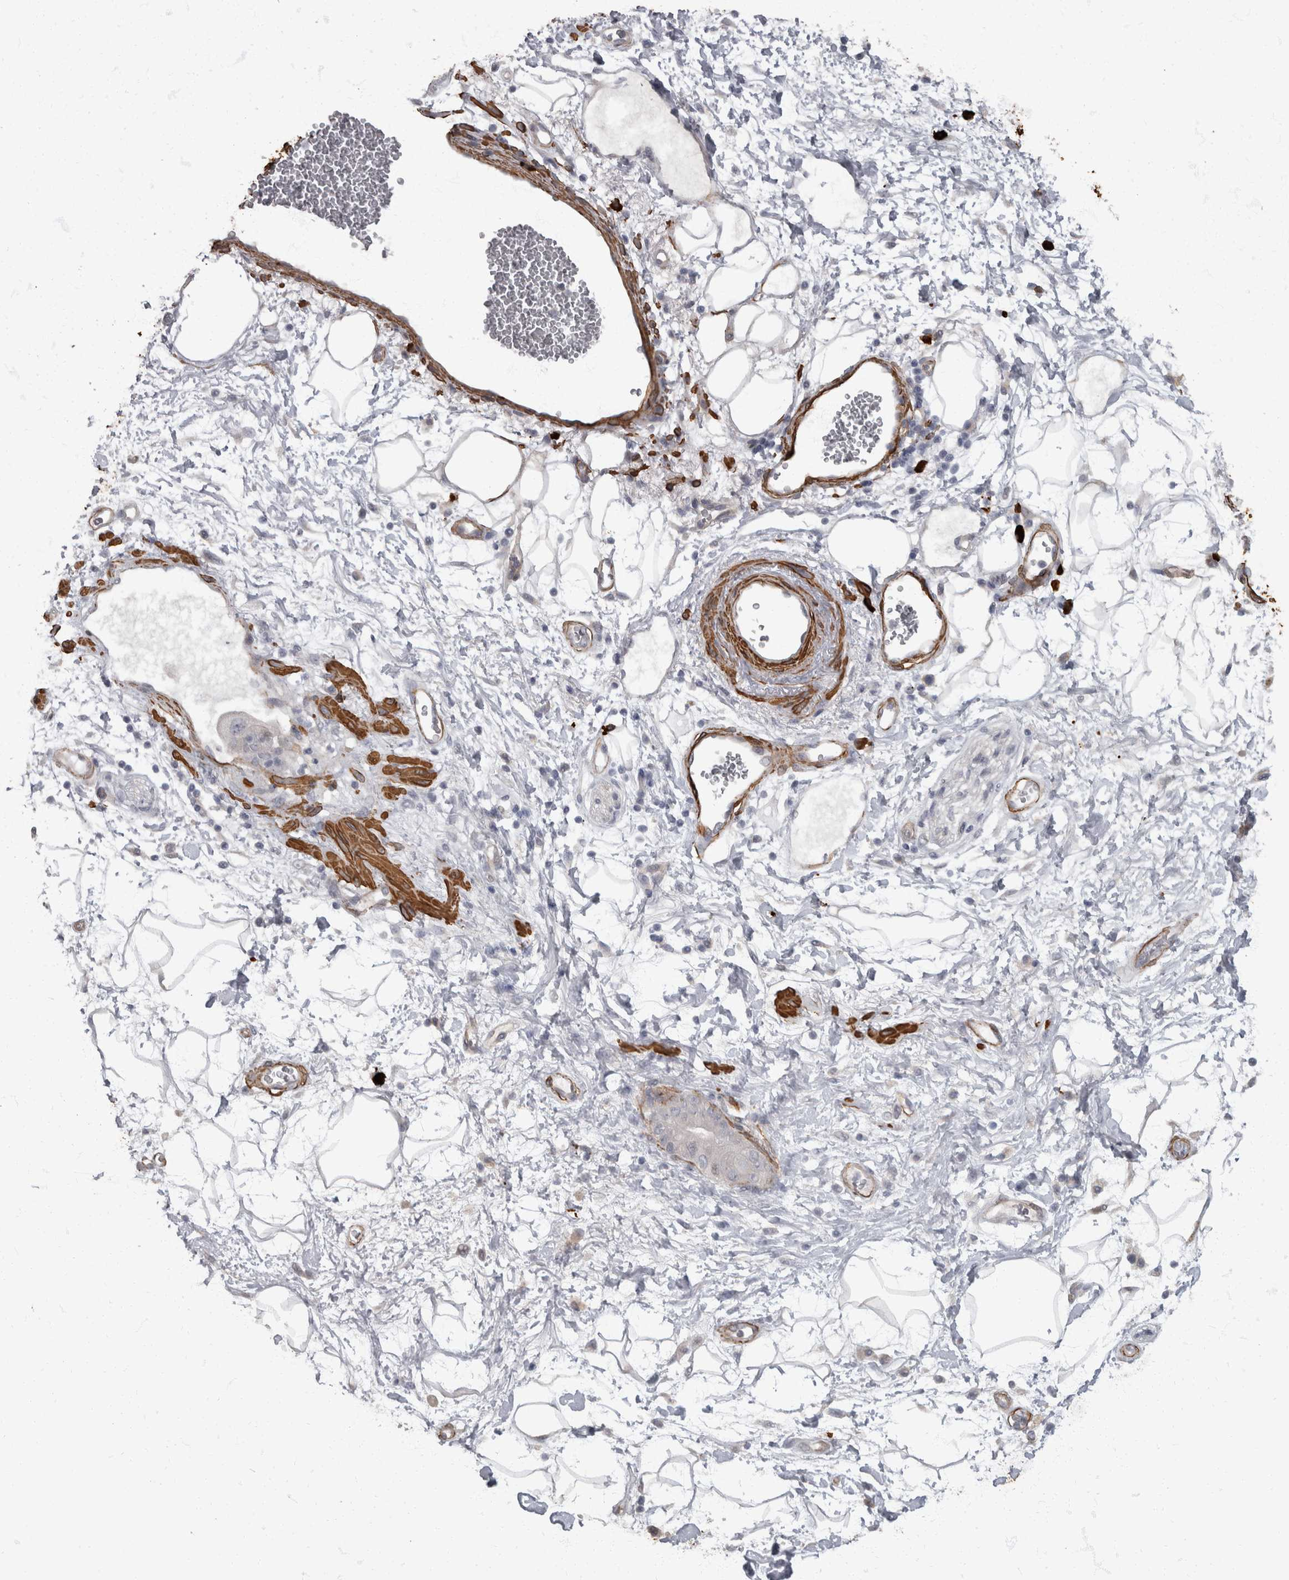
{"staining": {"intensity": "negative", "quantity": "none", "location": "none"}, "tissue": "adipose tissue", "cell_type": "Adipocytes", "image_type": "normal", "snomed": [{"axis": "morphology", "description": "Normal tissue, NOS"}, {"axis": "morphology", "description": "Adenocarcinoma, NOS"}, {"axis": "topography", "description": "Duodenum"}, {"axis": "topography", "description": "Peripheral nerve tissue"}], "caption": "IHC of benign adipose tissue reveals no staining in adipocytes. The staining was performed using DAB to visualize the protein expression in brown, while the nuclei were stained in blue with hematoxylin (Magnification: 20x).", "gene": "MASTL", "patient": {"sex": "female", "age": 60}}